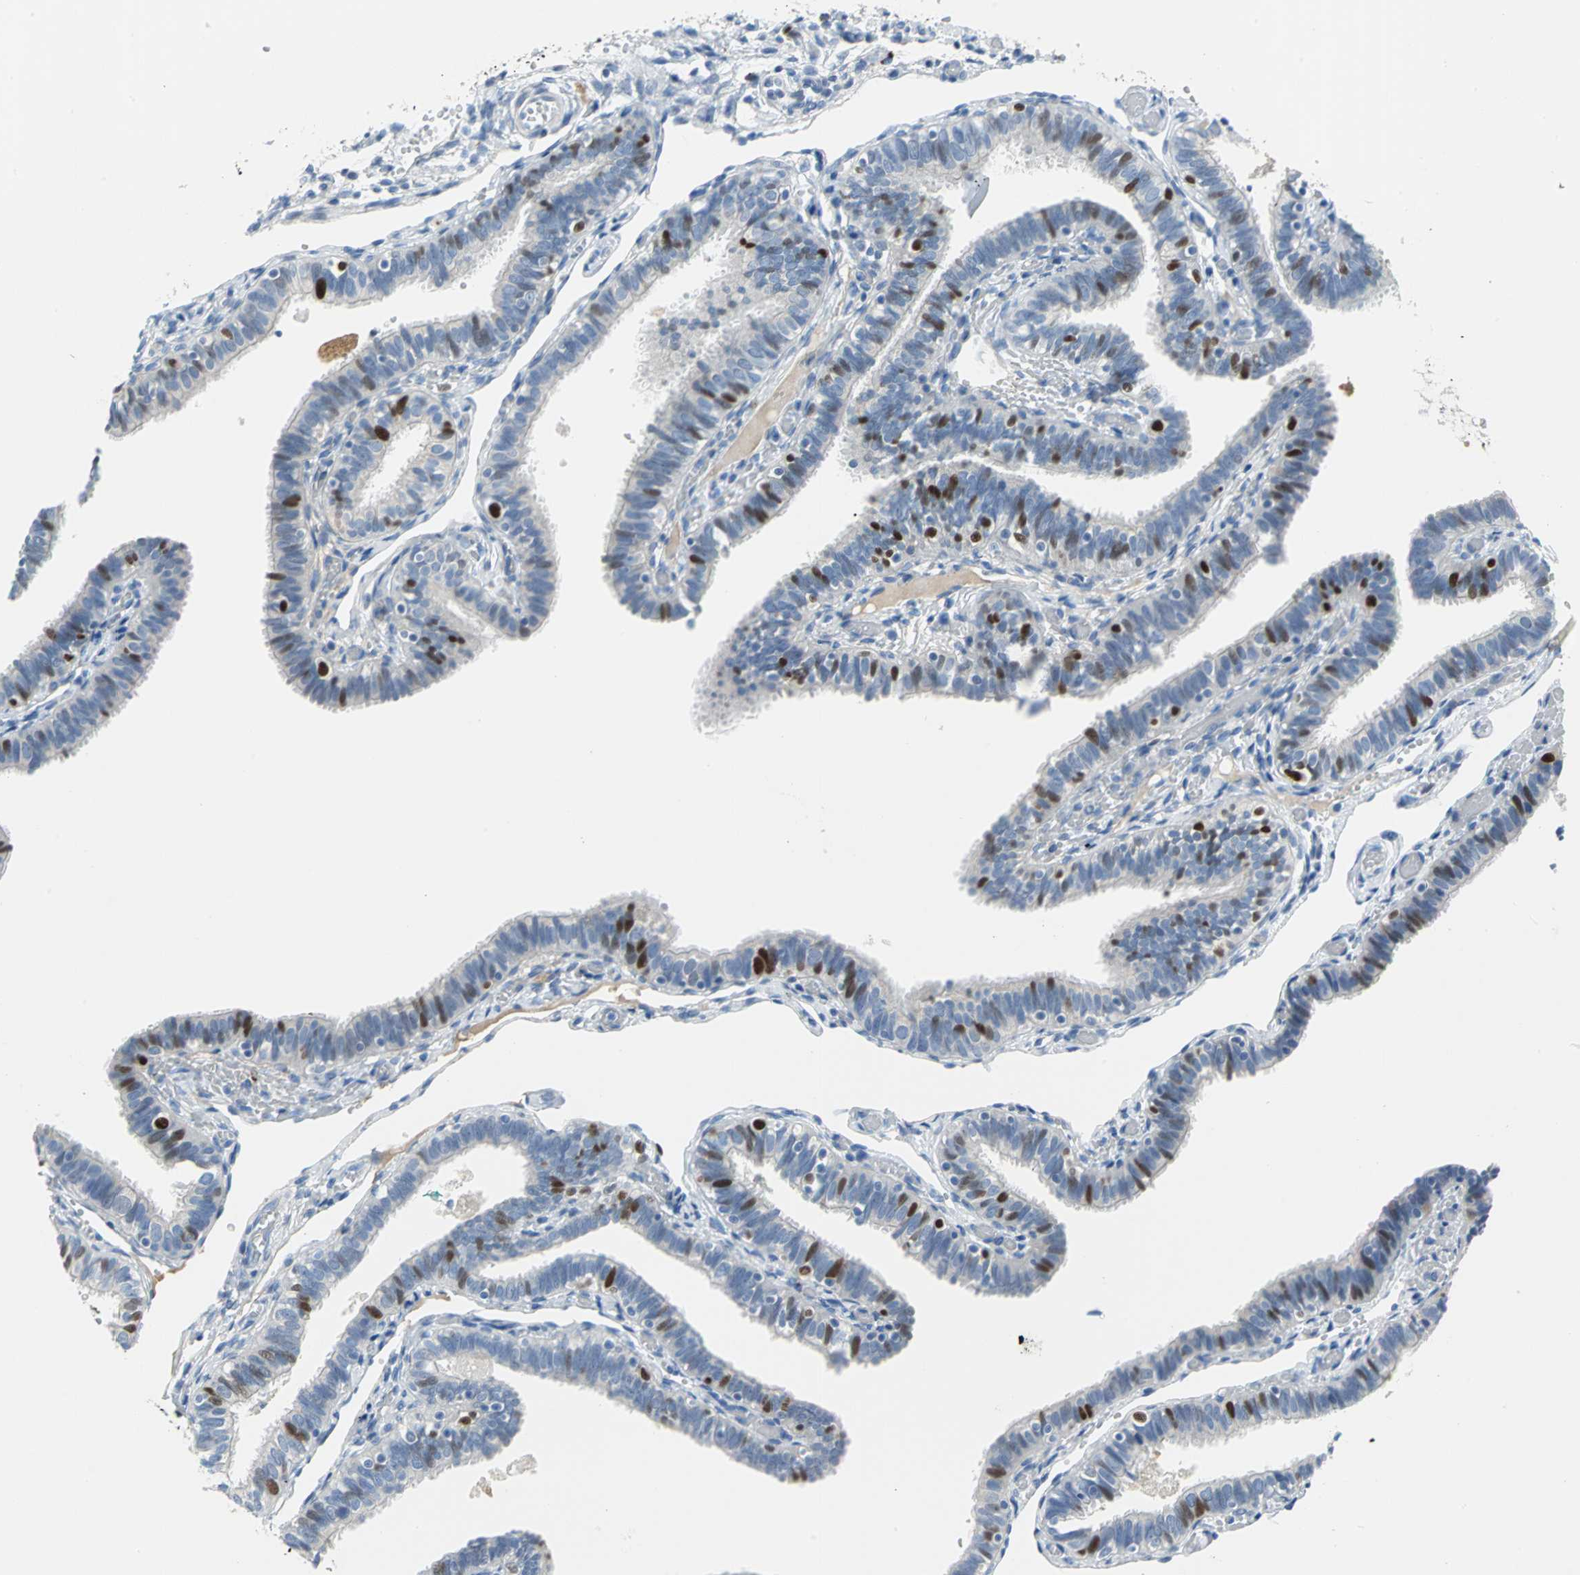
{"staining": {"intensity": "strong", "quantity": "<25%", "location": "nuclear"}, "tissue": "fallopian tube", "cell_type": "Glandular cells", "image_type": "normal", "snomed": [{"axis": "morphology", "description": "Normal tissue, NOS"}, {"axis": "topography", "description": "Fallopian tube"}], "caption": "Fallopian tube stained with a protein marker reveals strong staining in glandular cells.", "gene": "MCM4", "patient": {"sex": "female", "age": 46}}